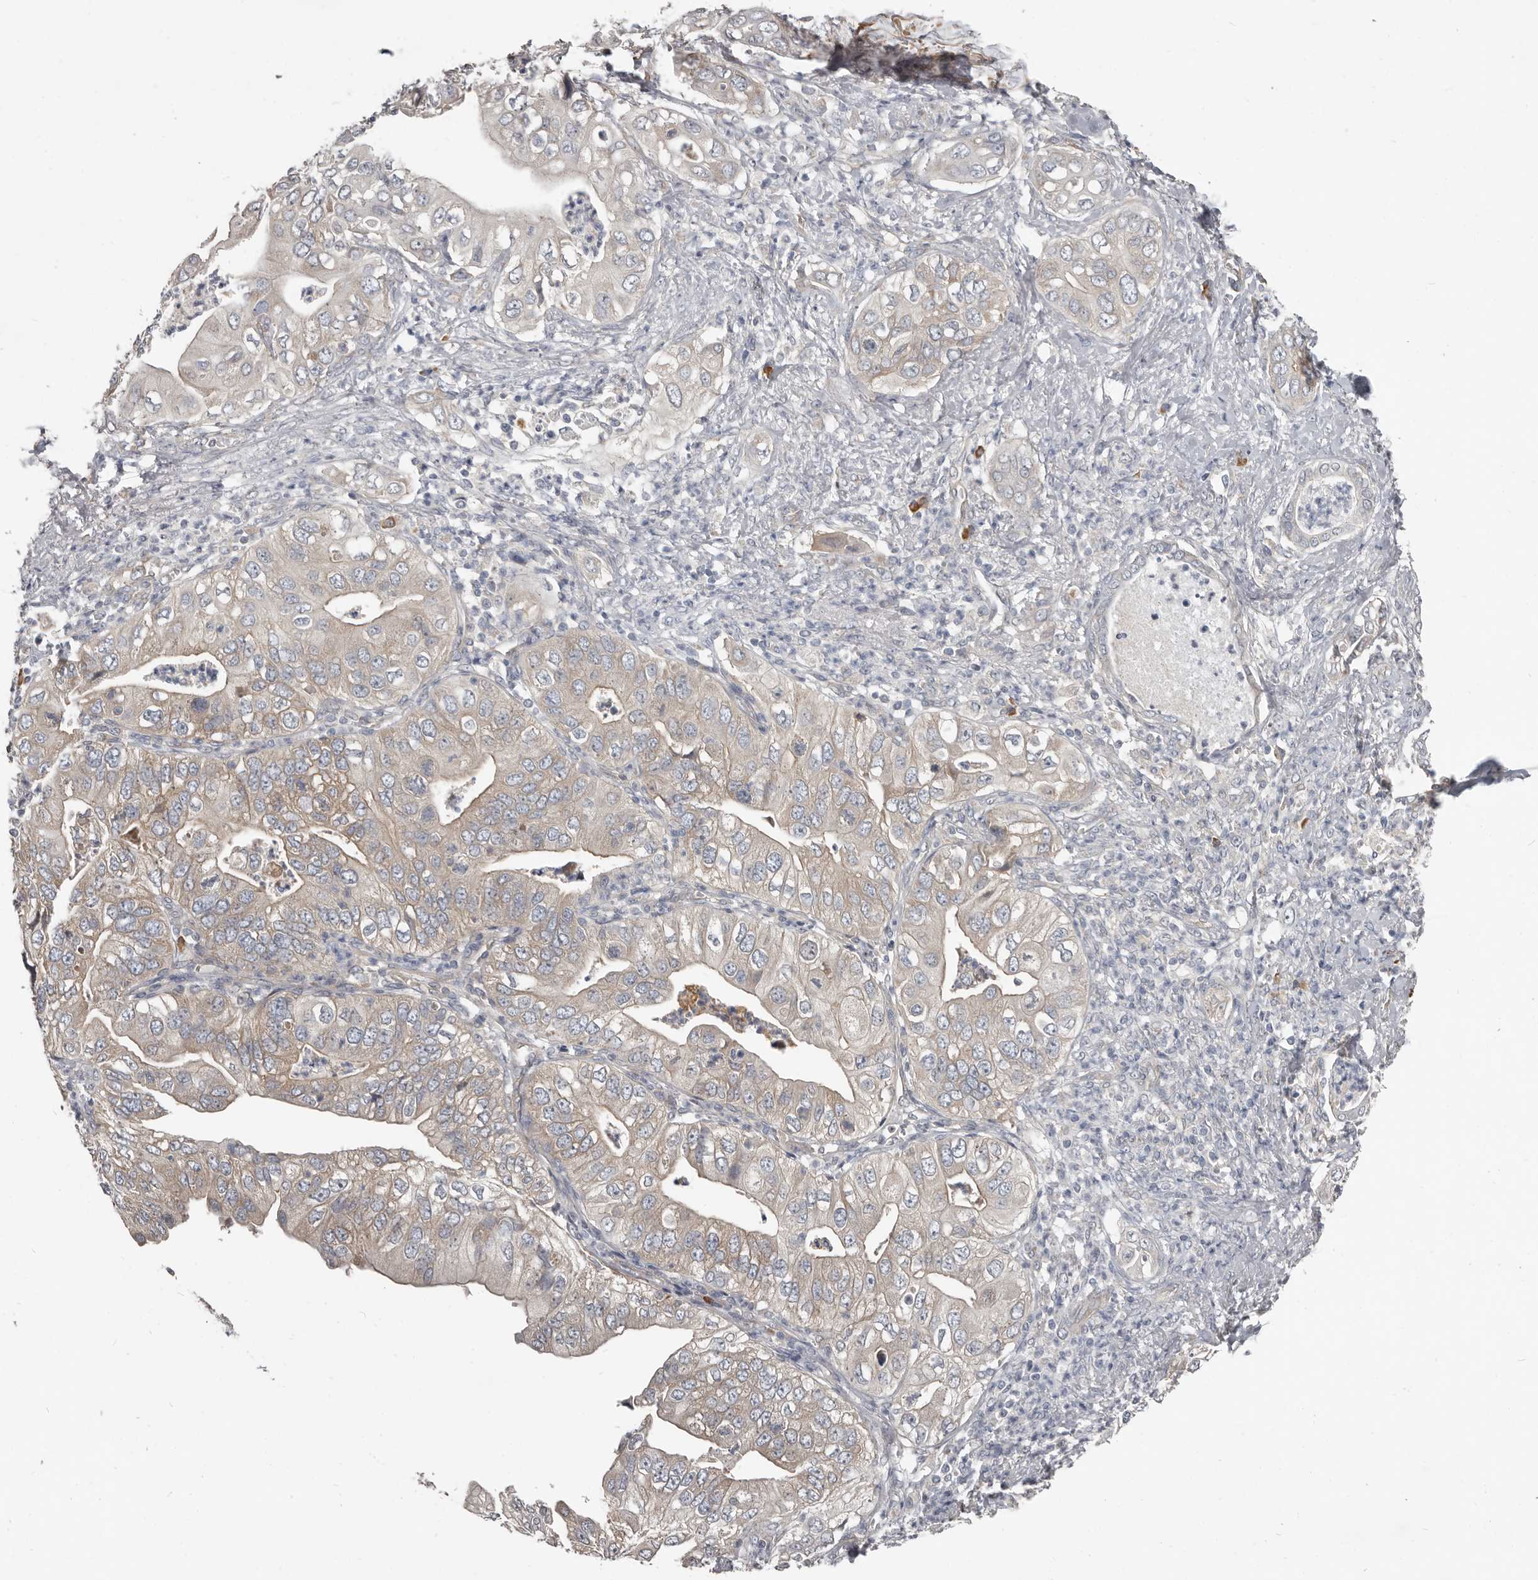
{"staining": {"intensity": "weak", "quantity": "<25%", "location": "cytoplasmic/membranous"}, "tissue": "pancreatic cancer", "cell_type": "Tumor cells", "image_type": "cancer", "snomed": [{"axis": "morphology", "description": "Adenocarcinoma, NOS"}, {"axis": "topography", "description": "Pancreas"}], "caption": "IHC of human pancreatic cancer displays no positivity in tumor cells.", "gene": "AKNAD1", "patient": {"sex": "female", "age": 78}}